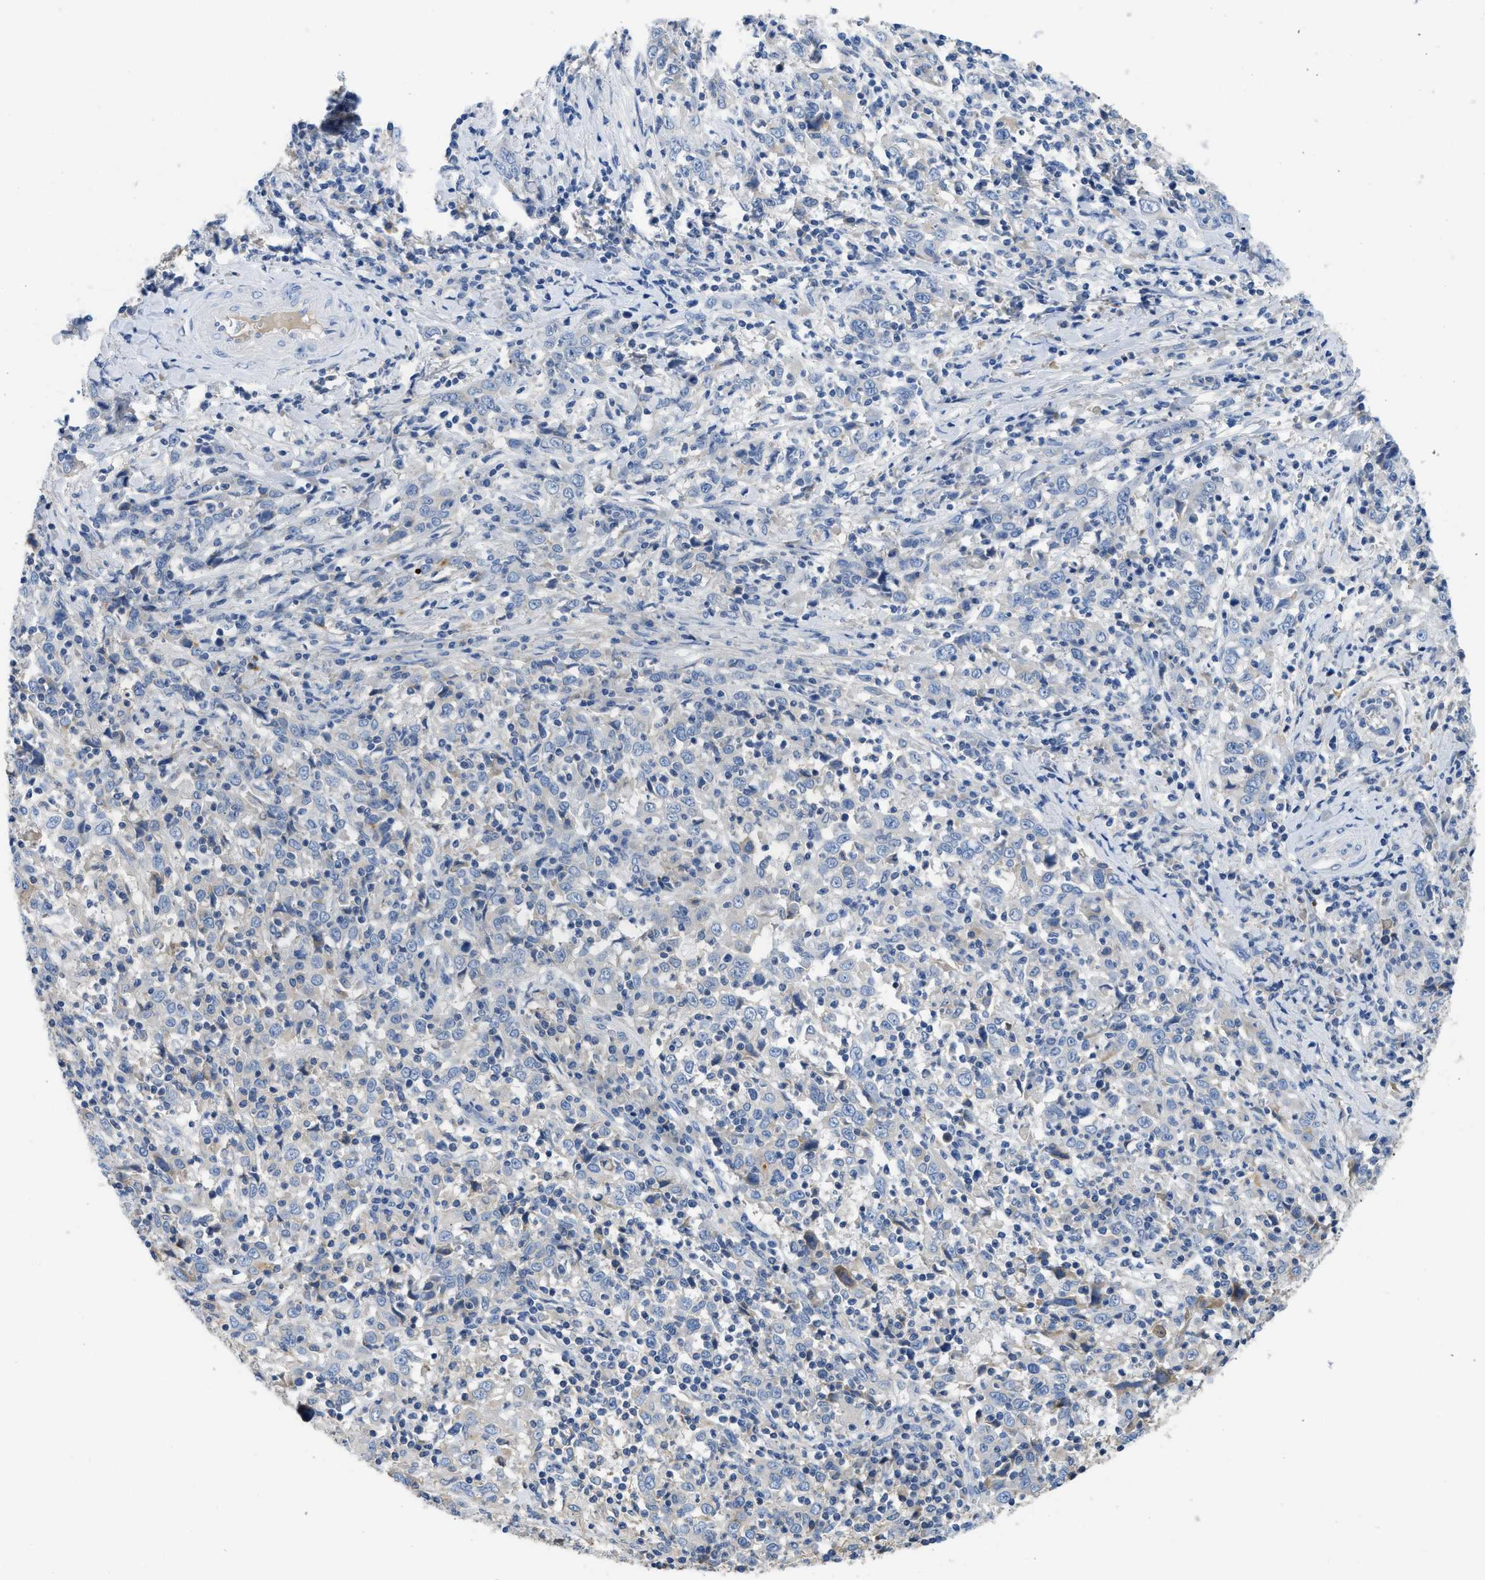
{"staining": {"intensity": "negative", "quantity": "none", "location": "none"}, "tissue": "cervical cancer", "cell_type": "Tumor cells", "image_type": "cancer", "snomed": [{"axis": "morphology", "description": "Squamous cell carcinoma, NOS"}, {"axis": "topography", "description": "Cervix"}], "caption": "IHC image of cervical cancer stained for a protein (brown), which shows no expression in tumor cells.", "gene": "C1S", "patient": {"sex": "female", "age": 46}}